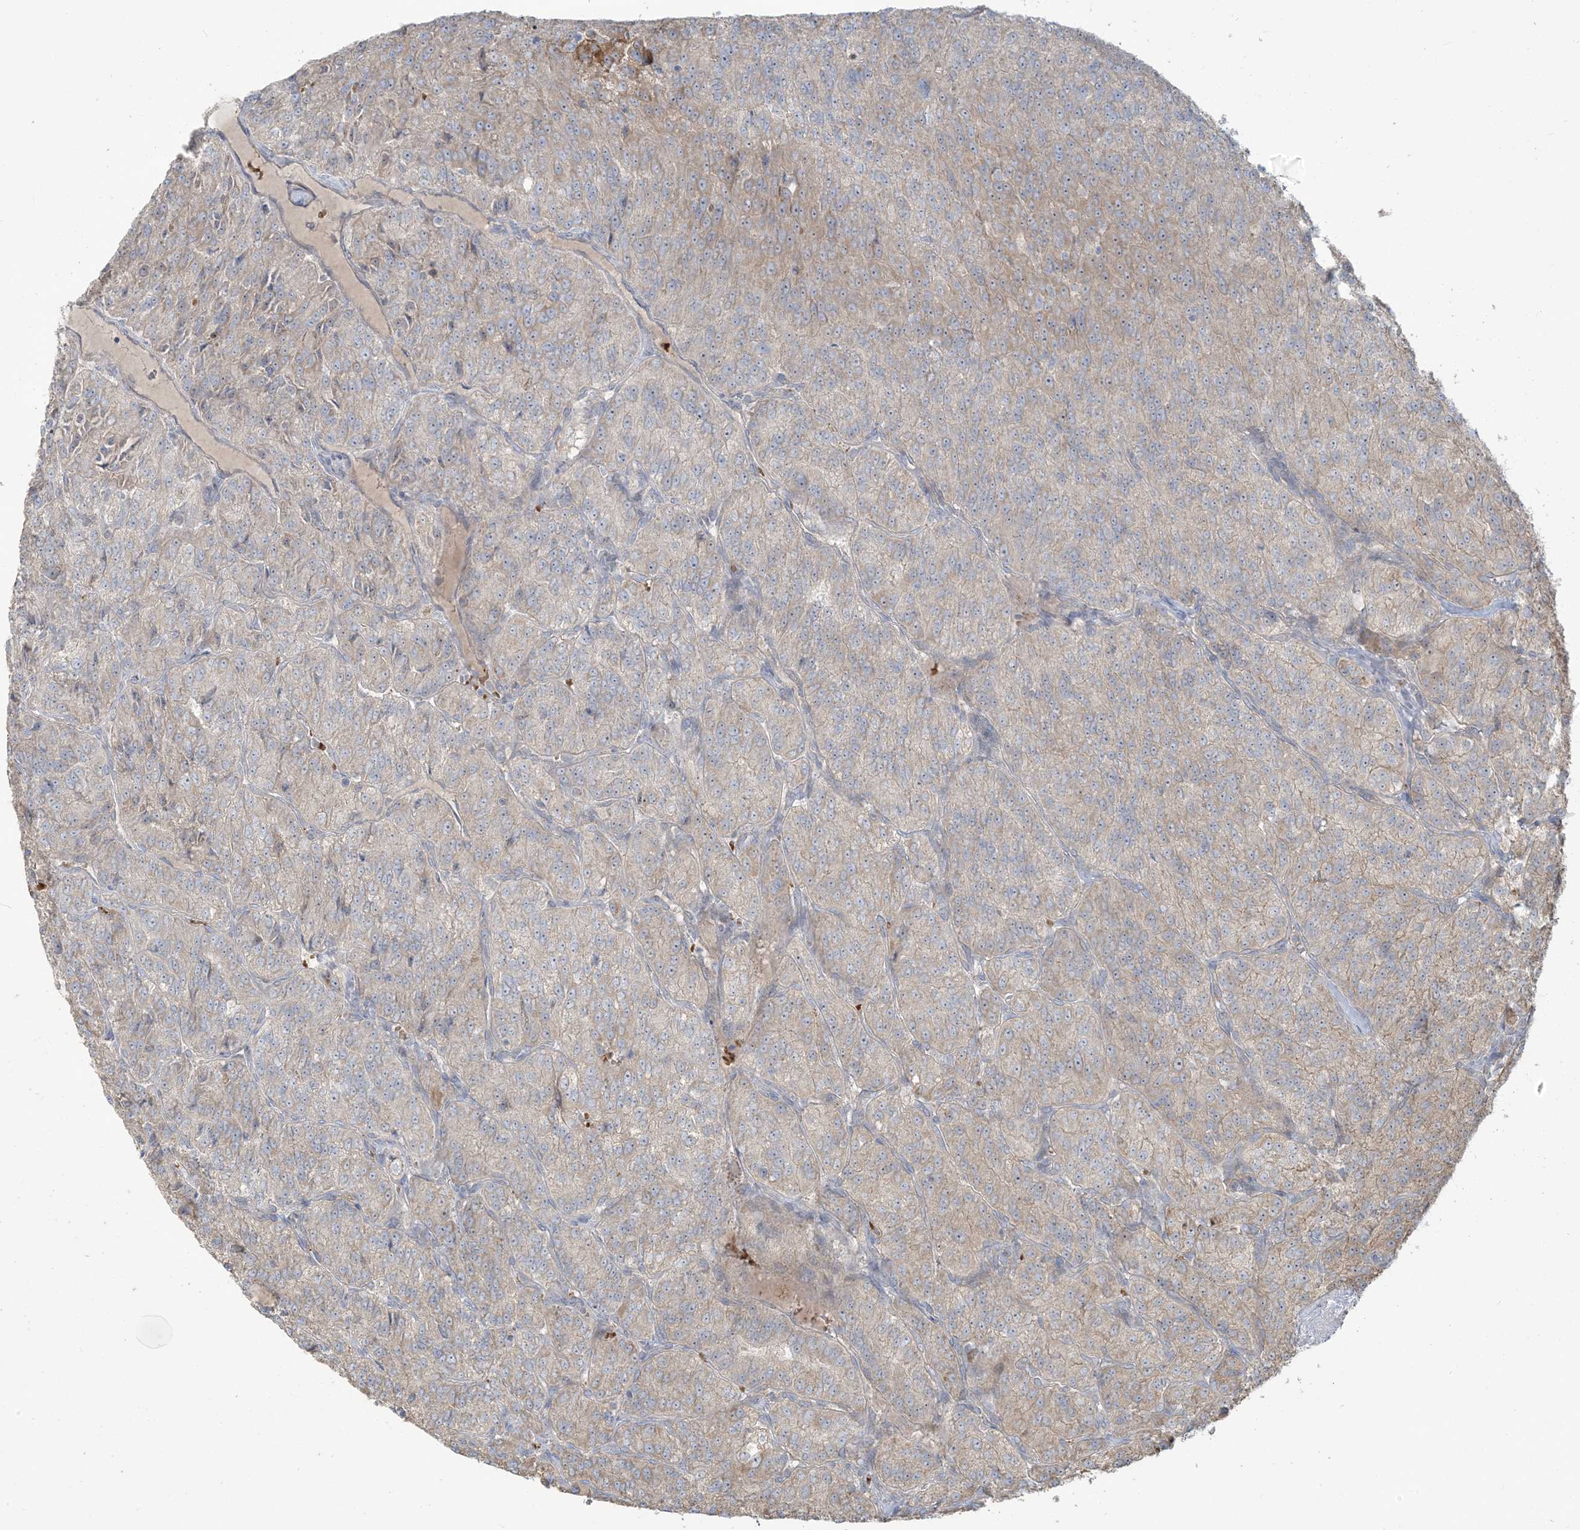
{"staining": {"intensity": "negative", "quantity": "none", "location": "none"}, "tissue": "renal cancer", "cell_type": "Tumor cells", "image_type": "cancer", "snomed": [{"axis": "morphology", "description": "Adenocarcinoma, NOS"}, {"axis": "topography", "description": "Kidney"}], "caption": "High power microscopy image of an immunohistochemistry (IHC) micrograph of renal cancer, revealing no significant positivity in tumor cells.", "gene": "KLHL18", "patient": {"sex": "female", "age": 63}}